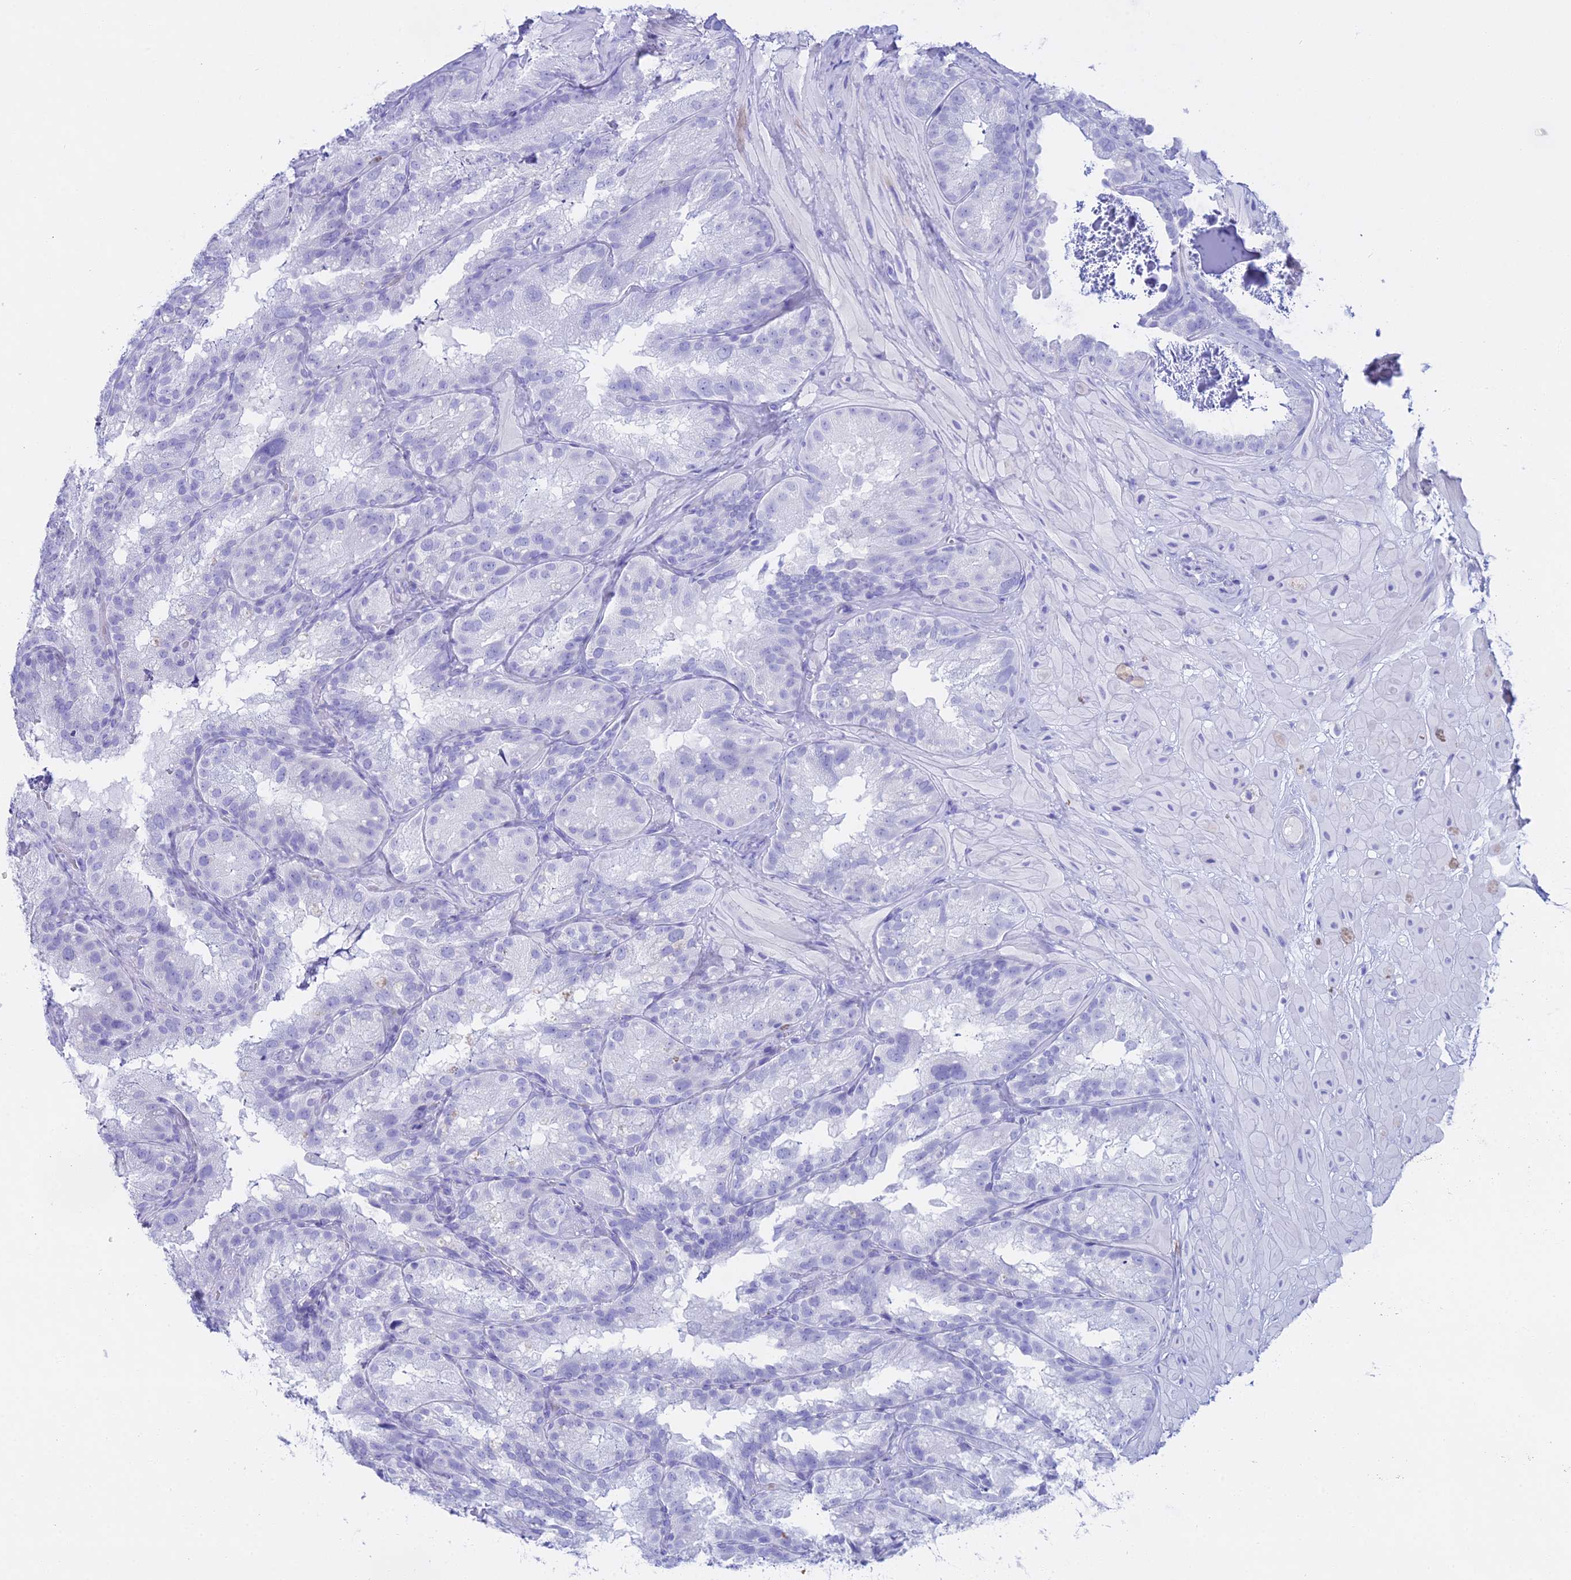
{"staining": {"intensity": "negative", "quantity": "none", "location": "none"}, "tissue": "seminal vesicle", "cell_type": "Glandular cells", "image_type": "normal", "snomed": [{"axis": "morphology", "description": "Normal tissue, NOS"}, {"axis": "topography", "description": "Seminal veicle"}], "caption": "The histopathology image shows no staining of glandular cells in normal seminal vesicle.", "gene": "CGB1", "patient": {"sex": "male", "age": 58}}